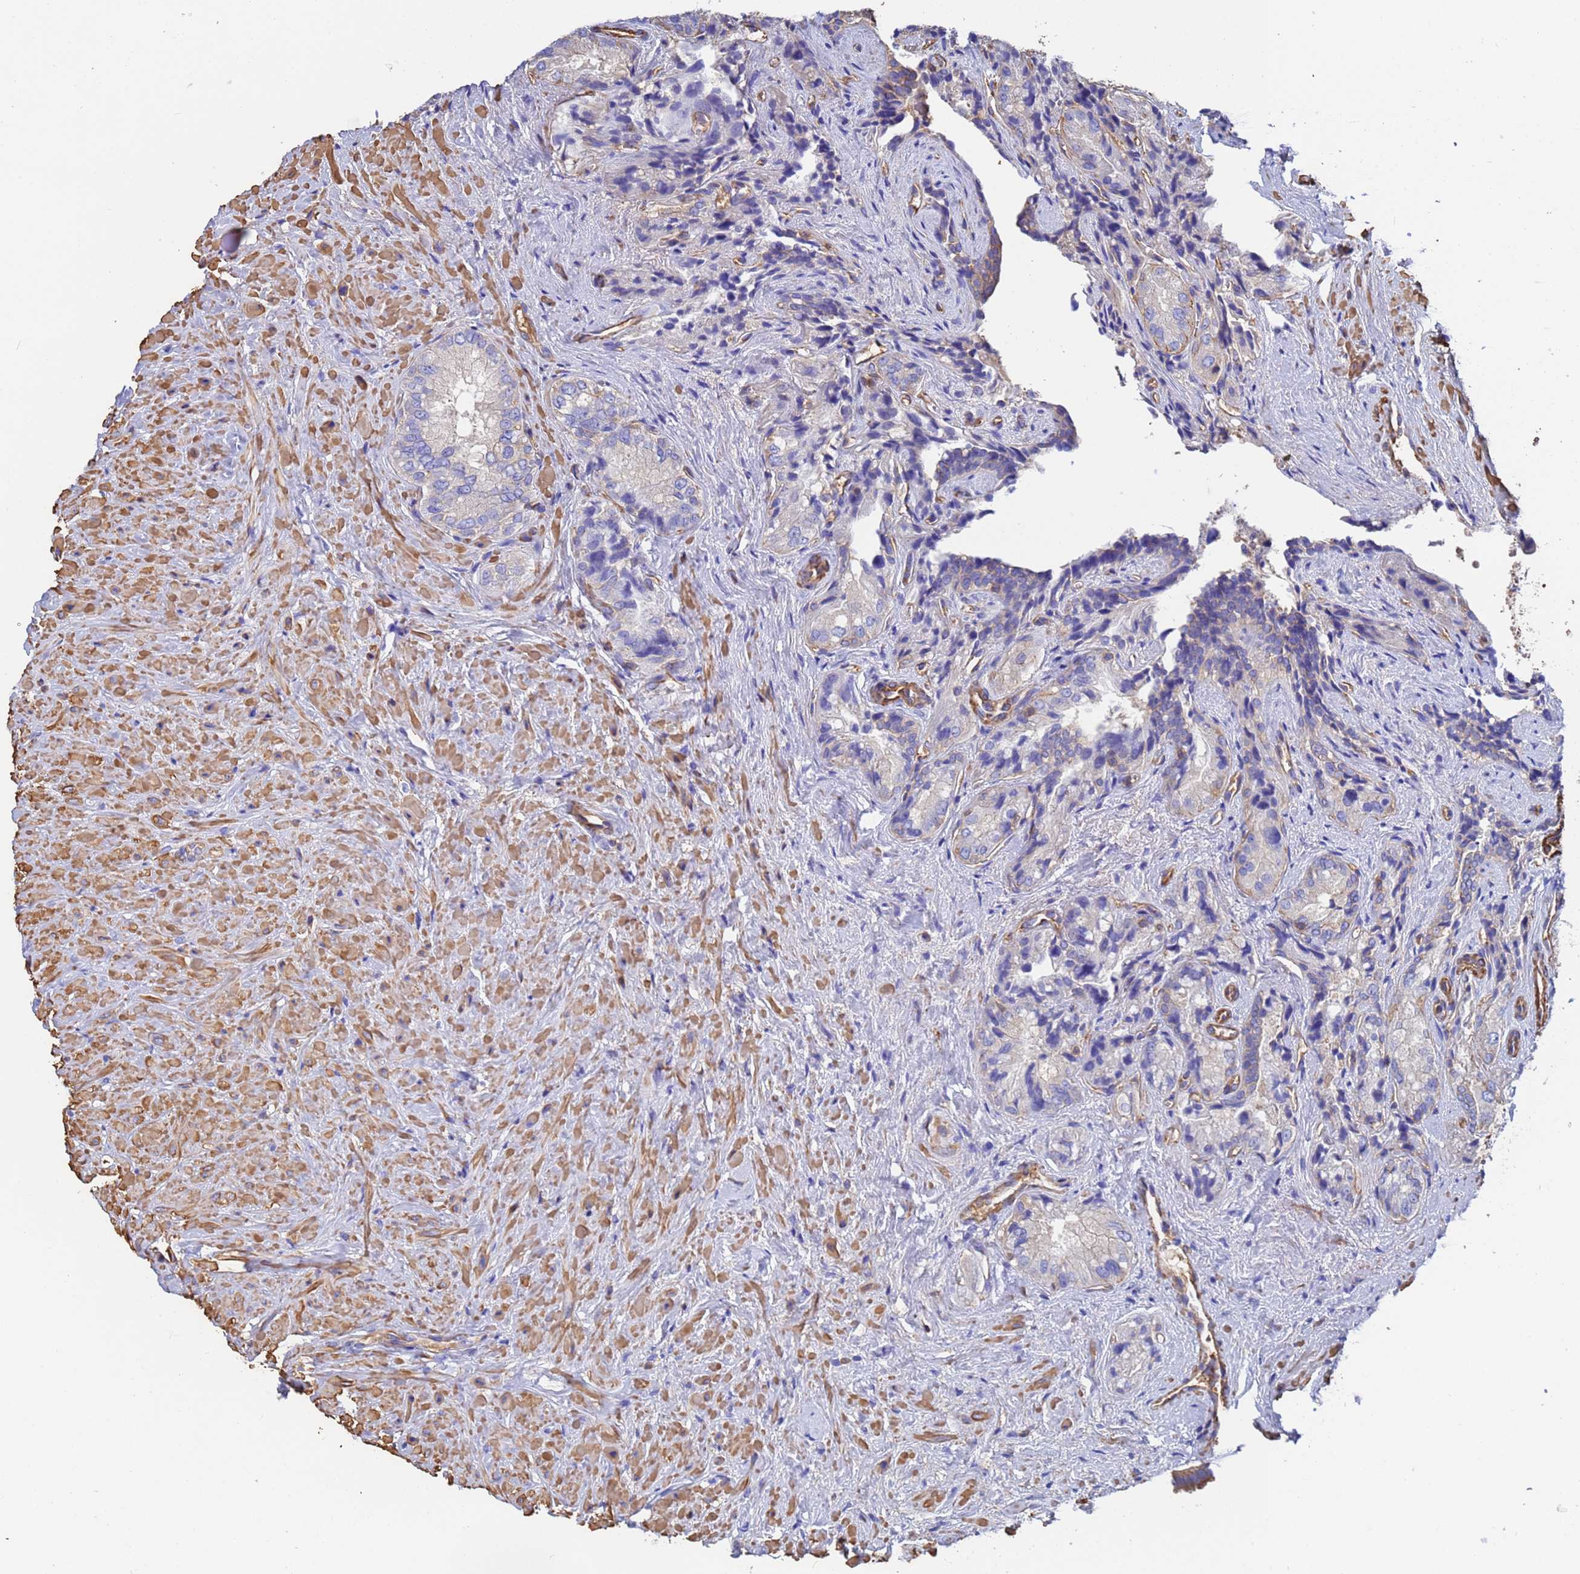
{"staining": {"intensity": "weak", "quantity": "<25%", "location": "cytoplasmic/membranous"}, "tissue": "seminal vesicle", "cell_type": "Glandular cells", "image_type": "normal", "snomed": [{"axis": "morphology", "description": "Normal tissue, NOS"}, {"axis": "topography", "description": "Seminal veicle"}, {"axis": "topography", "description": "Peripheral nerve tissue"}], "caption": "An immunohistochemistry histopathology image of normal seminal vesicle is shown. There is no staining in glandular cells of seminal vesicle. Brightfield microscopy of IHC stained with DAB (3,3'-diaminobenzidine) (brown) and hematoxylin (blue), captured at high magnification.", "gene": "MYL12A", "patient": {"sex": "male", "age": 67}}